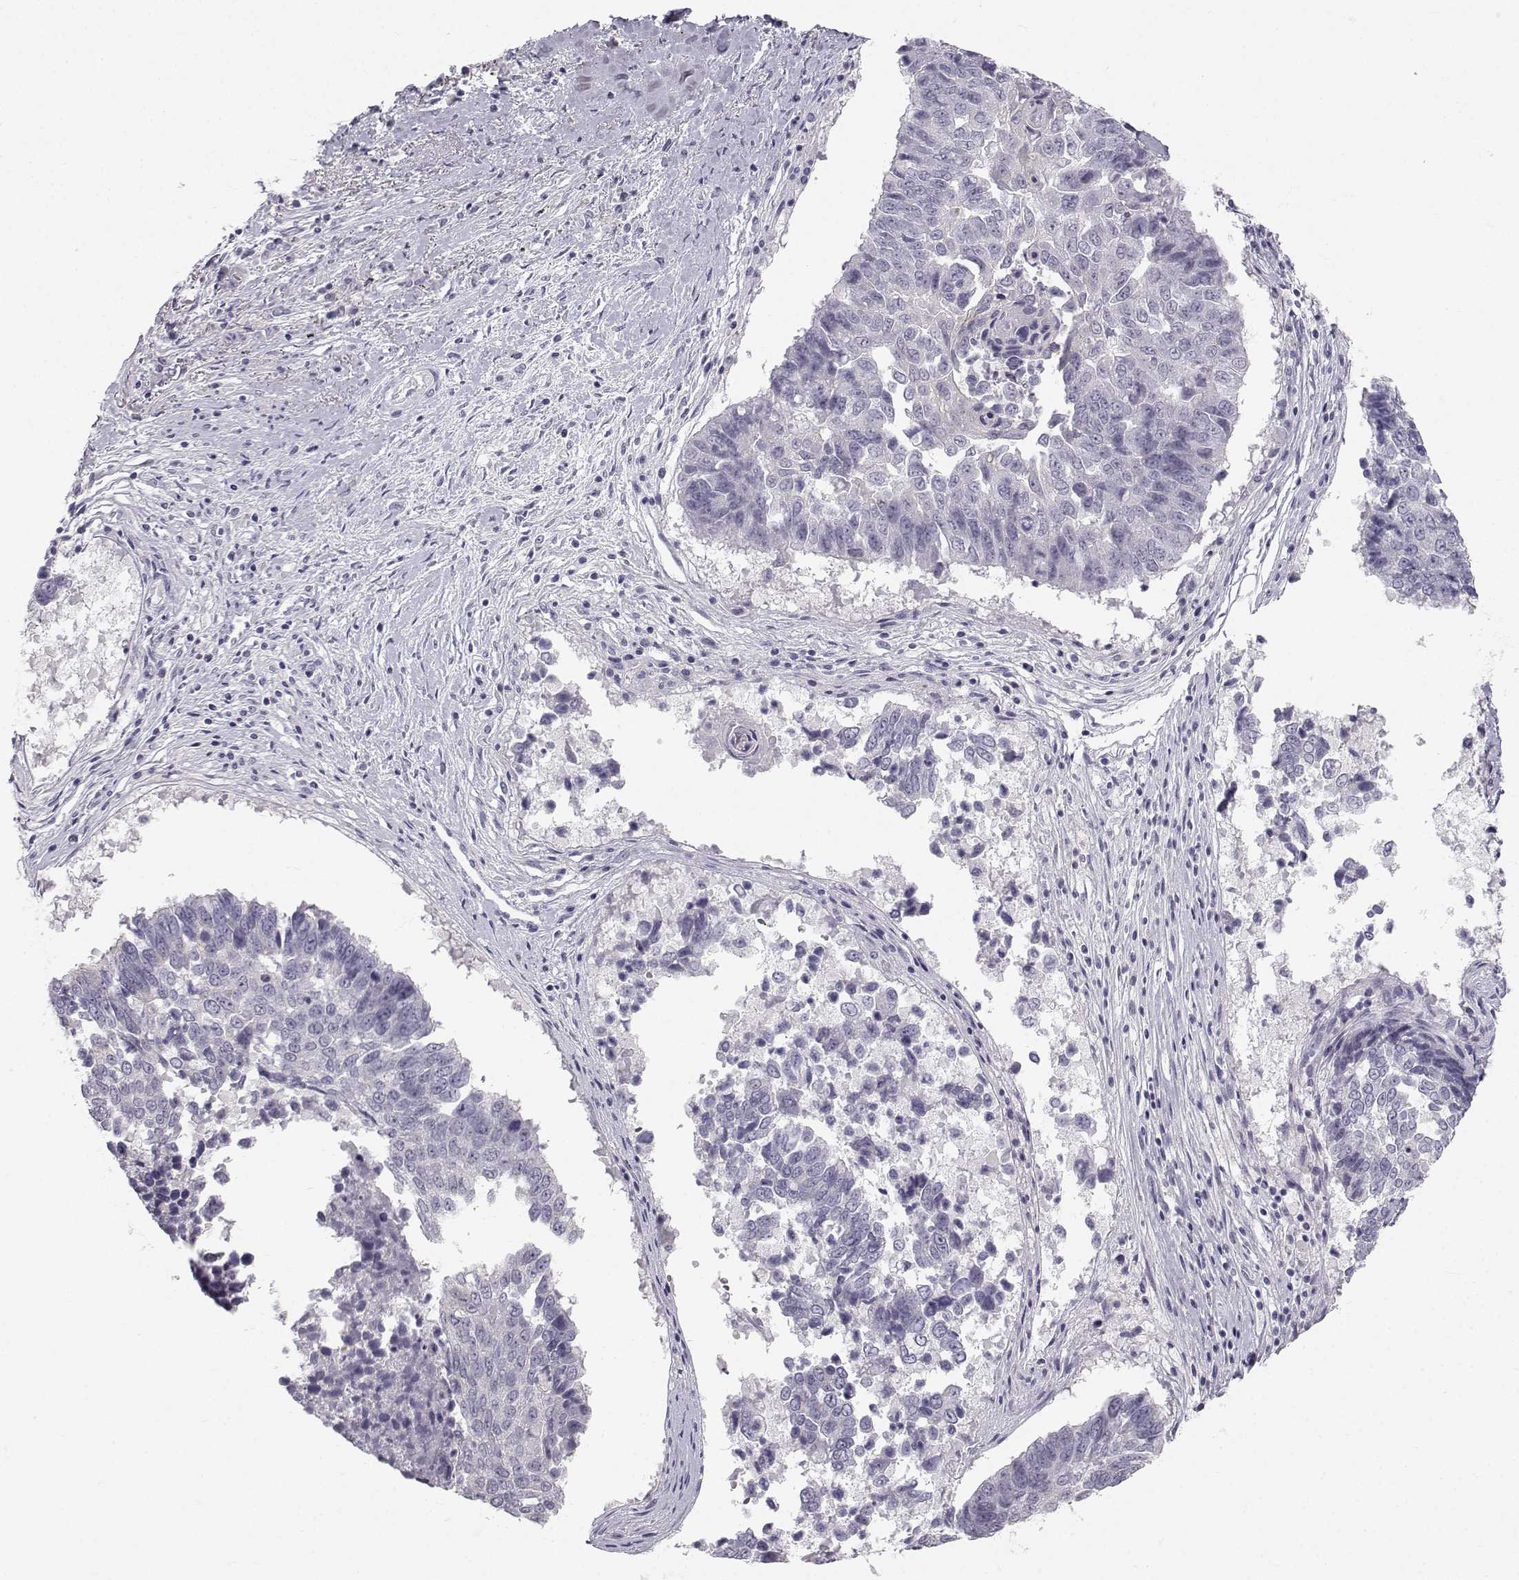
{"staining": {"intensity": "negative", "quantity": "none", "location": "none"}, "tissue": "lung cancer", "cell_type": "Tumor cells", "image_type": "cancer", "snomed": [{"axis": "morphology", "description": "Squamous cell carcinoma, NOS"}, {"axis": "topography", "description": "Lung"}], "caption": "A high-resolution image shows immunohistochemistry staining of lung squamous cell carcinoma, which shows no significant positivity in tumor cells.", "gene": "ZNF185", "patient": {"sex": "male", "age": 73}}